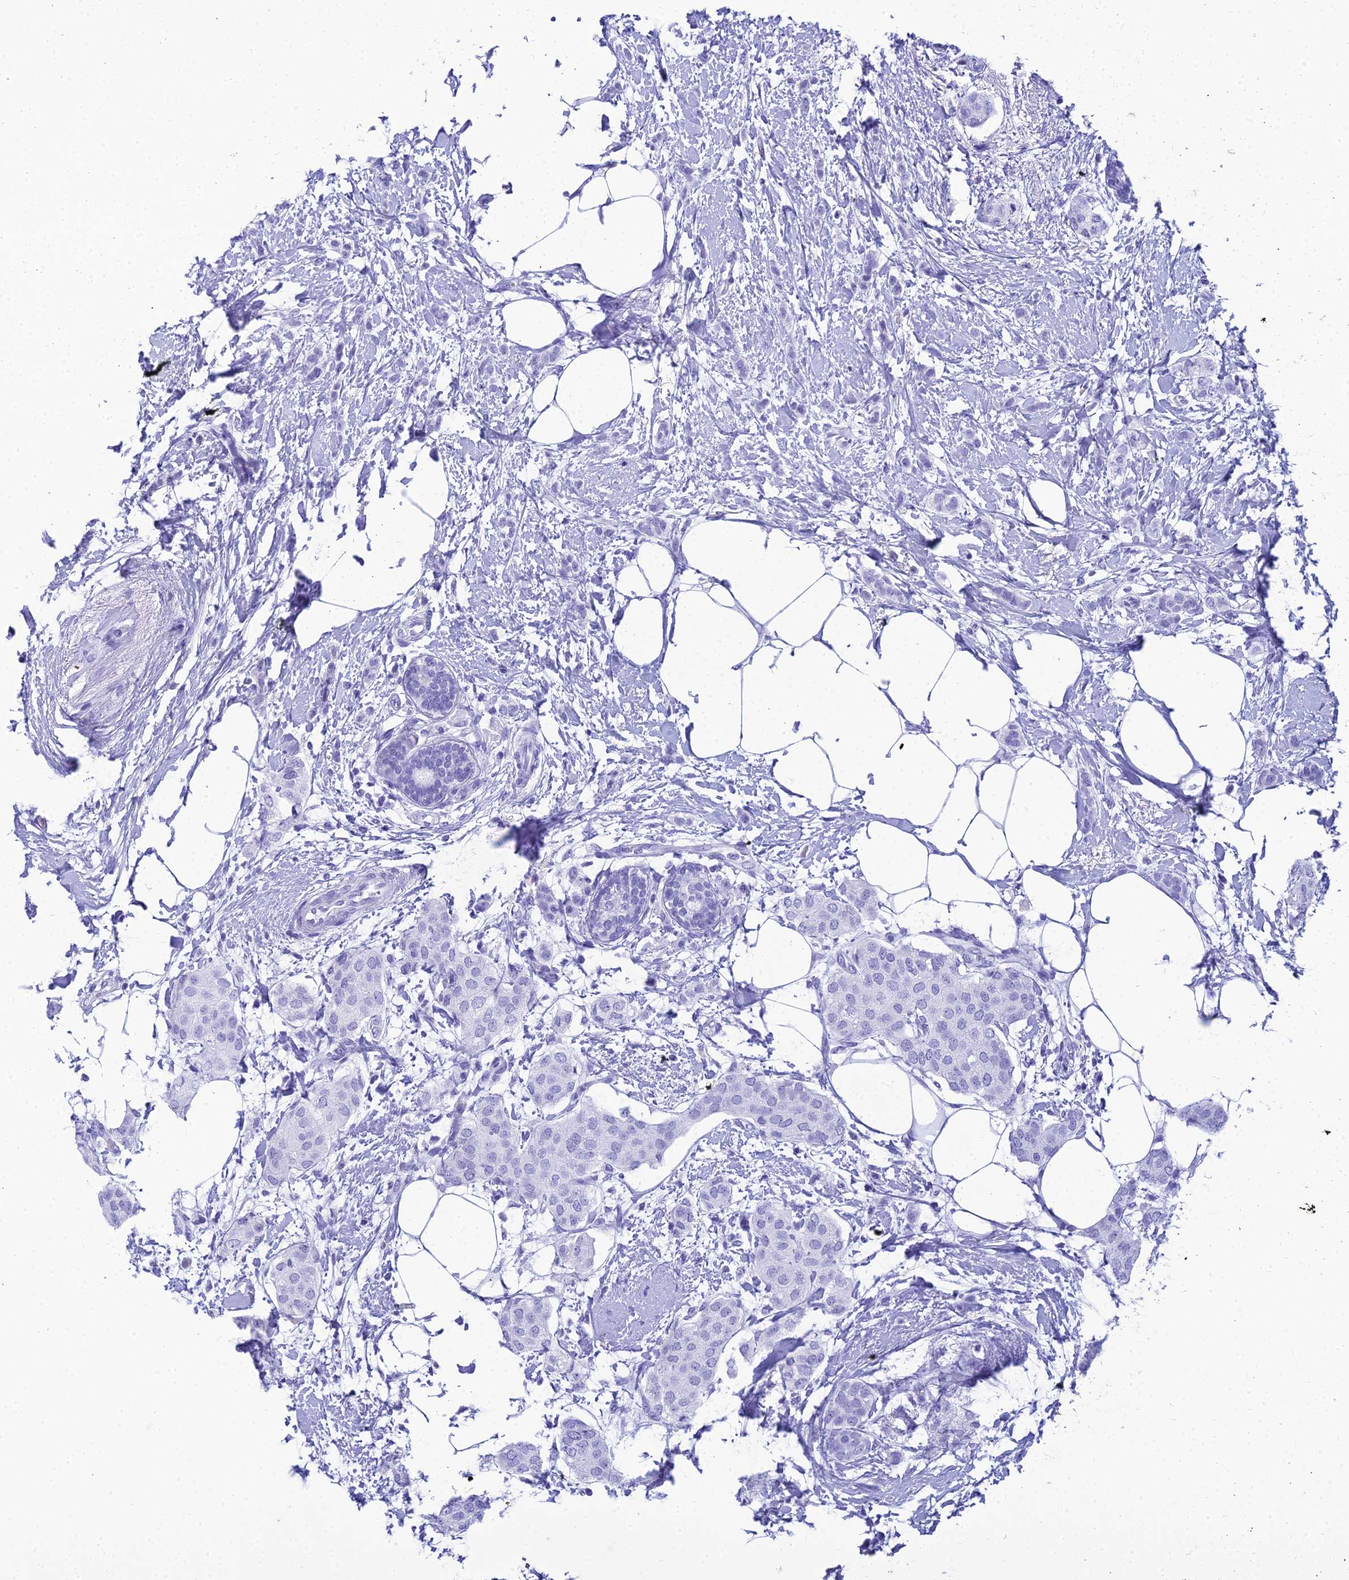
{"staining": {"intensity": "negative", "quantity": "none", "location": "none"}, "tissue": "breast cancer", "cell_type": "Tumor cells", "image_type": "cancer", "snomed": [{"axis": "morphology", "description": "Duct carcinoma"}, {"axis": "topography", "description": "Breast"}], "caption": "Human infiltrating ductal carcinoma (breast) stained for a protein using IHC displays no staining in tumor cells.", "gene": "ZNF442", "patient": {"sex": "female", "age": 72}}